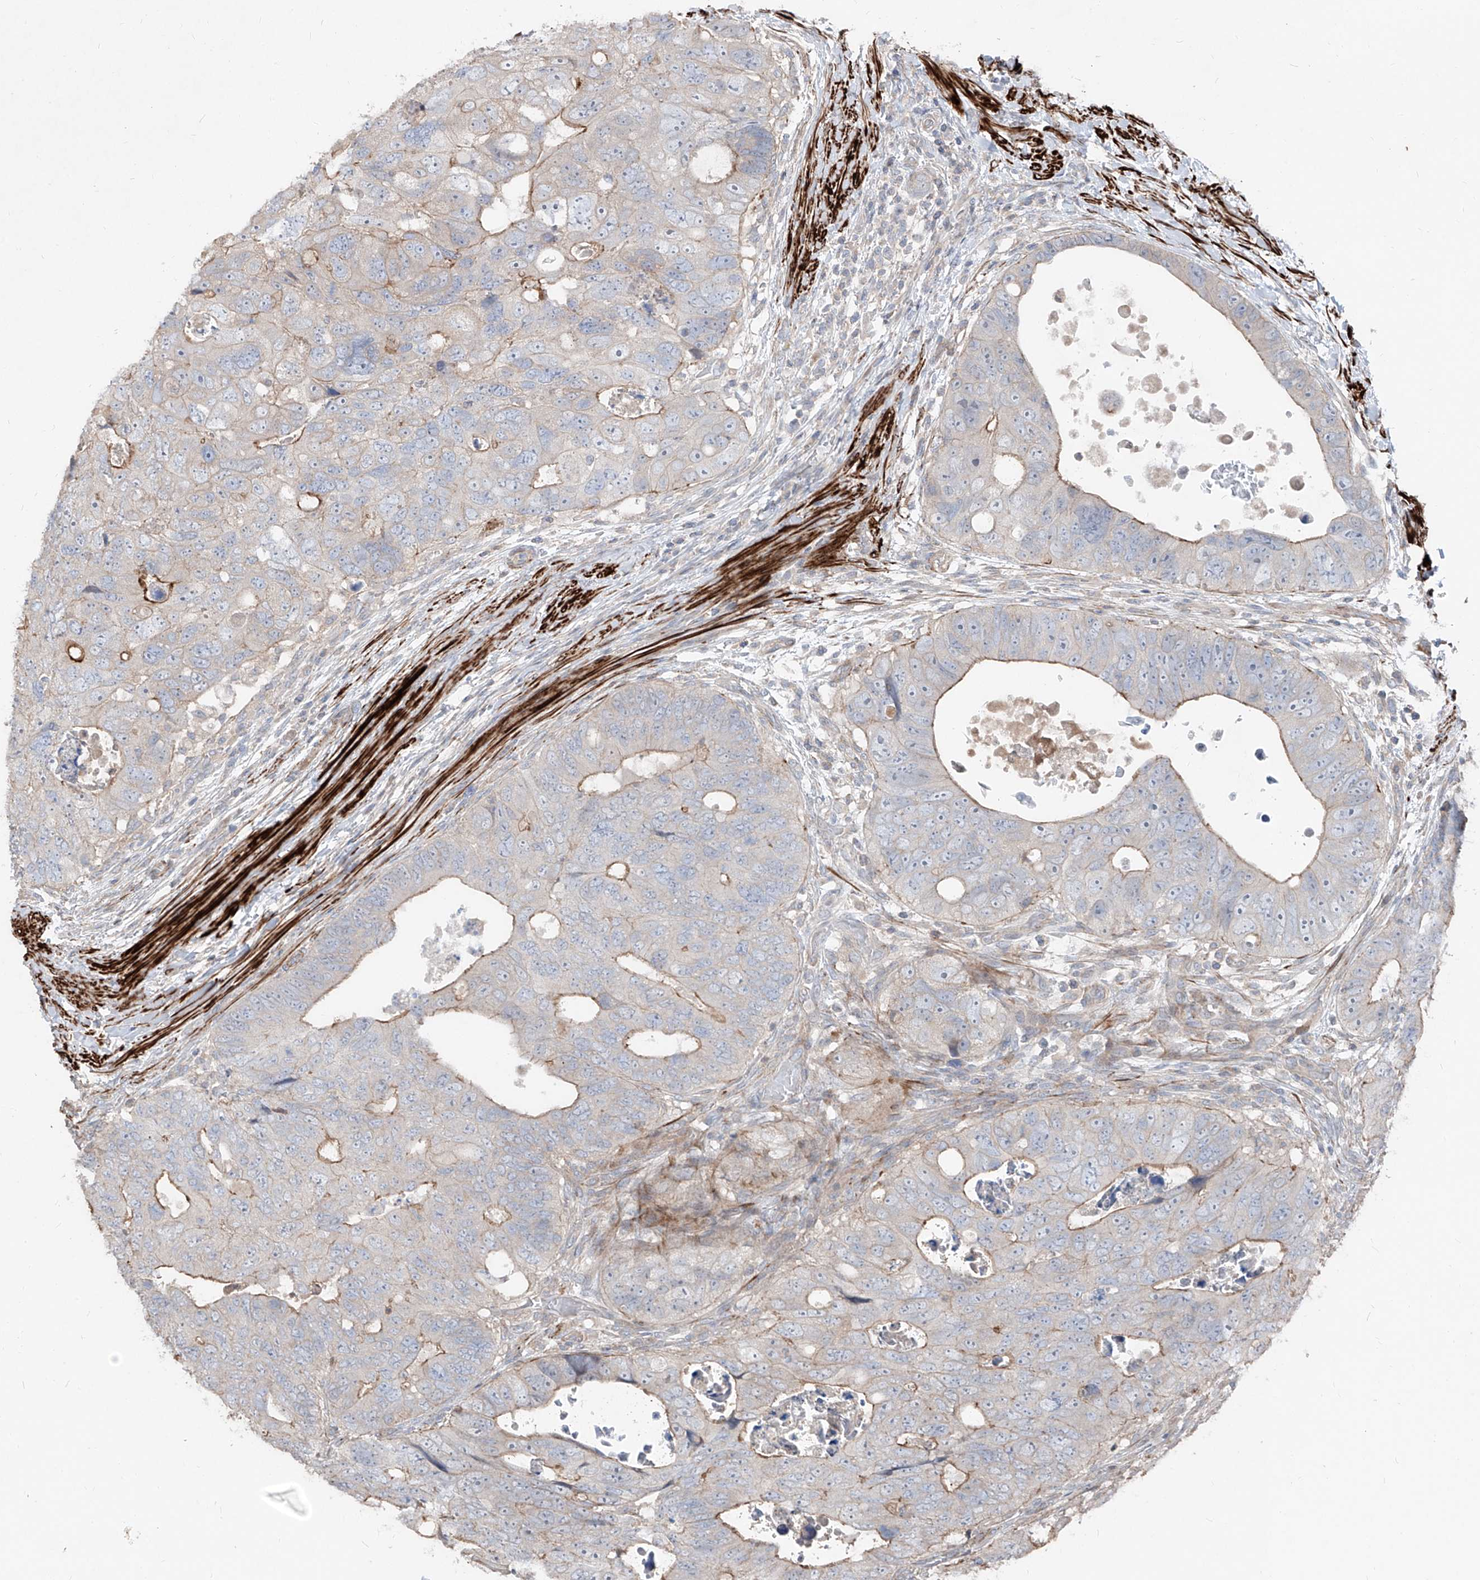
{"staining": {"intensity": "moderate", "quantity": "<25%", "location": "cytoplasmic/membranous"}, "tissue": "colorectal cancer", "cell_type": "Tumor cells", "image_type": "cancer", "snomed": [{"axis": "morphology", "description": "Adenocarcinoma, NOS"}, {"axis": "topography", "description": "Rectum"}], "caption": "A high-resolution photomicrograph shows immunohistochemistry (IHC) staining of adenocarcinoma (colorectal), which reveals moderate cytoplasmic/membranous expression in about <25% of tumor cells.", "gene": "UFD1", "patient": {"sex": "male", "age": 59}}